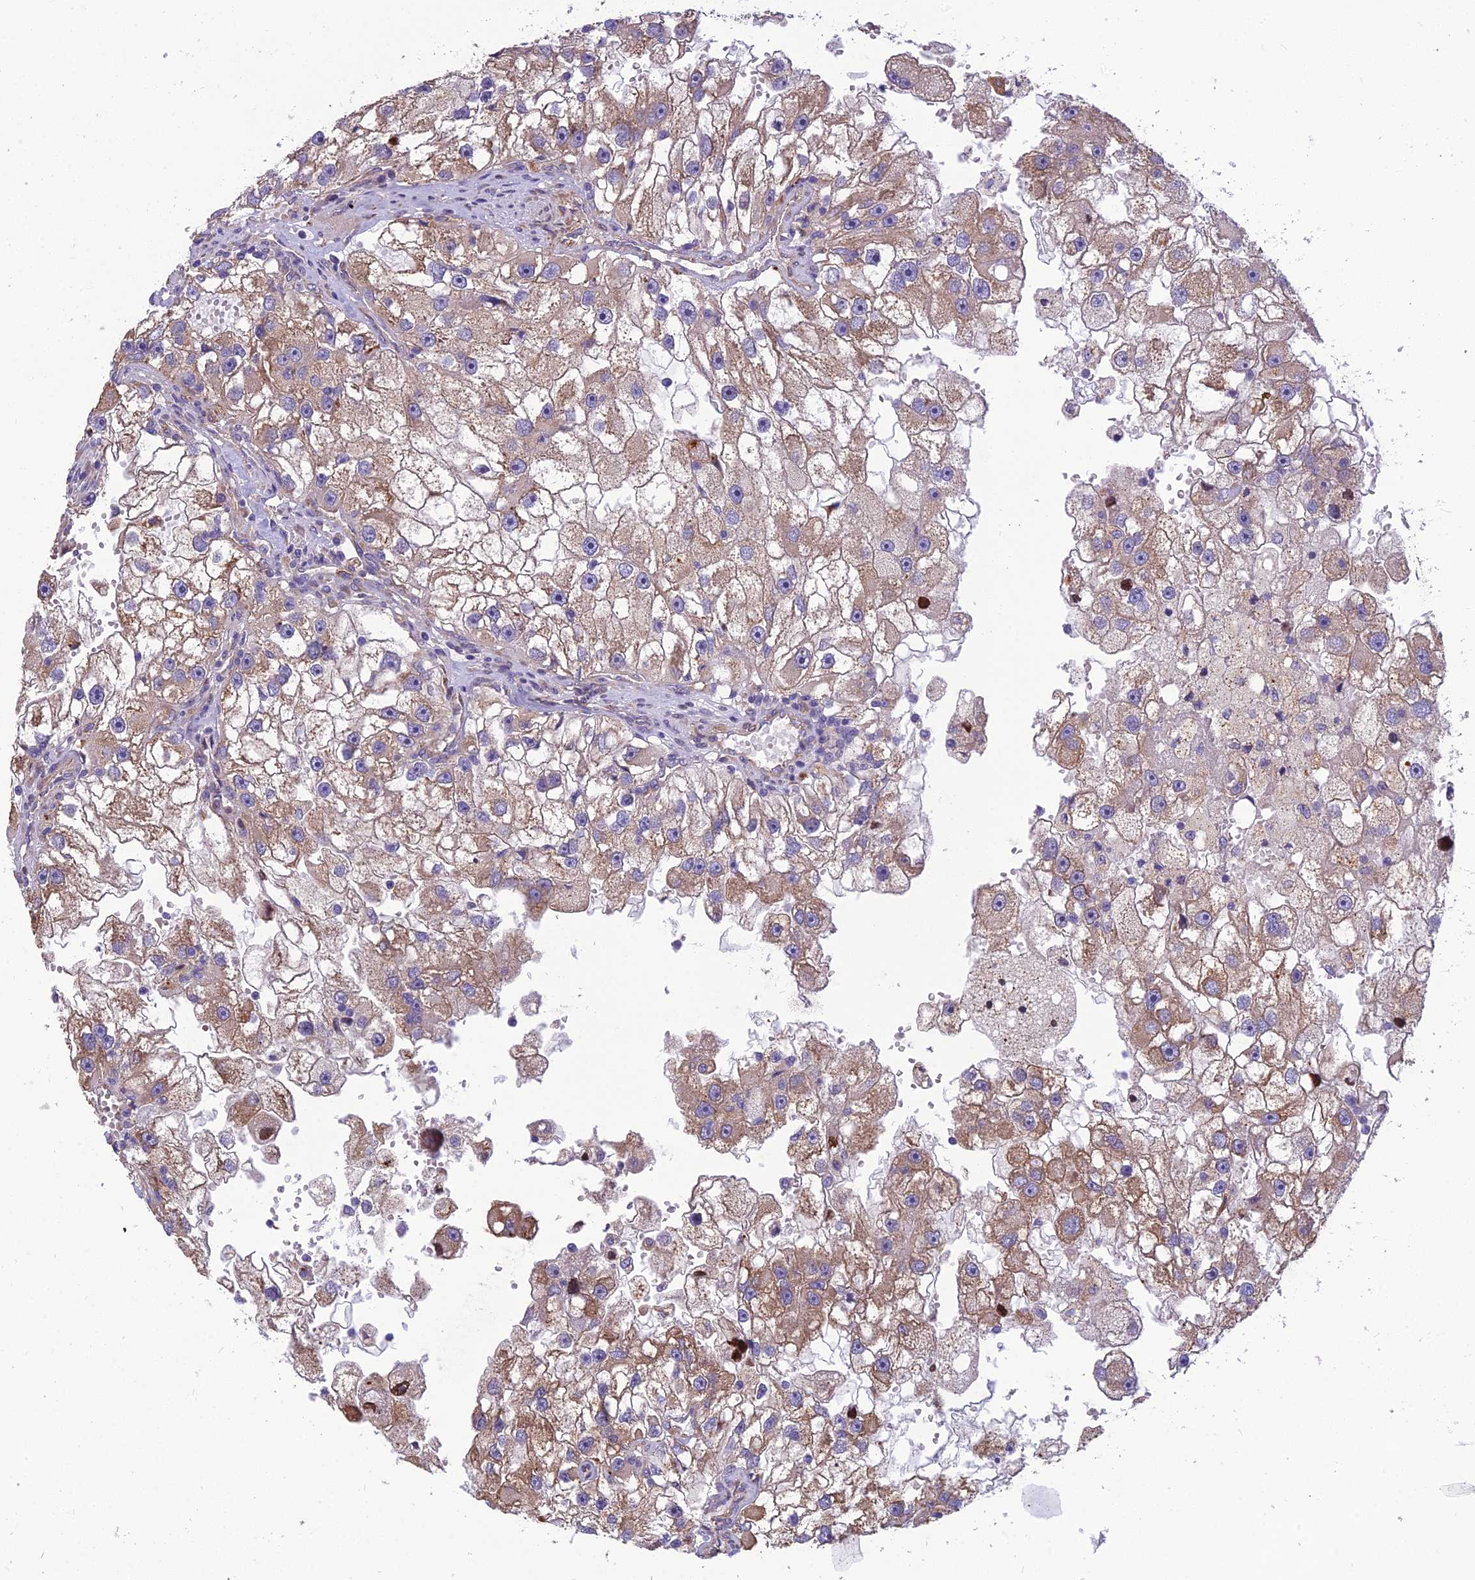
{"staining": {"intensity": "moderate", "quantity": ">75%", "location": "cytoplasmic/membranous"}, "tissue": "renal cancer", "cell_type": "Tumor cells", "image_type": "cancer", "snomed": [{"axis": "morphology", "description": "Adenocarcinoma, NOS"}, {"axis": "topography", "description": "Kidney"}], "caption": "Protein positivity by IHC shows moderate cytoplasmic/membranous staining in approximately >75% of tumor cells in renal adenocarcinoma. (DAB (3,3'-diaminobenzidine) IHC with brightfield microscopy, high magnification).", "gene": "SPDL1", "patient": {"sex": "male", "age": 63}}